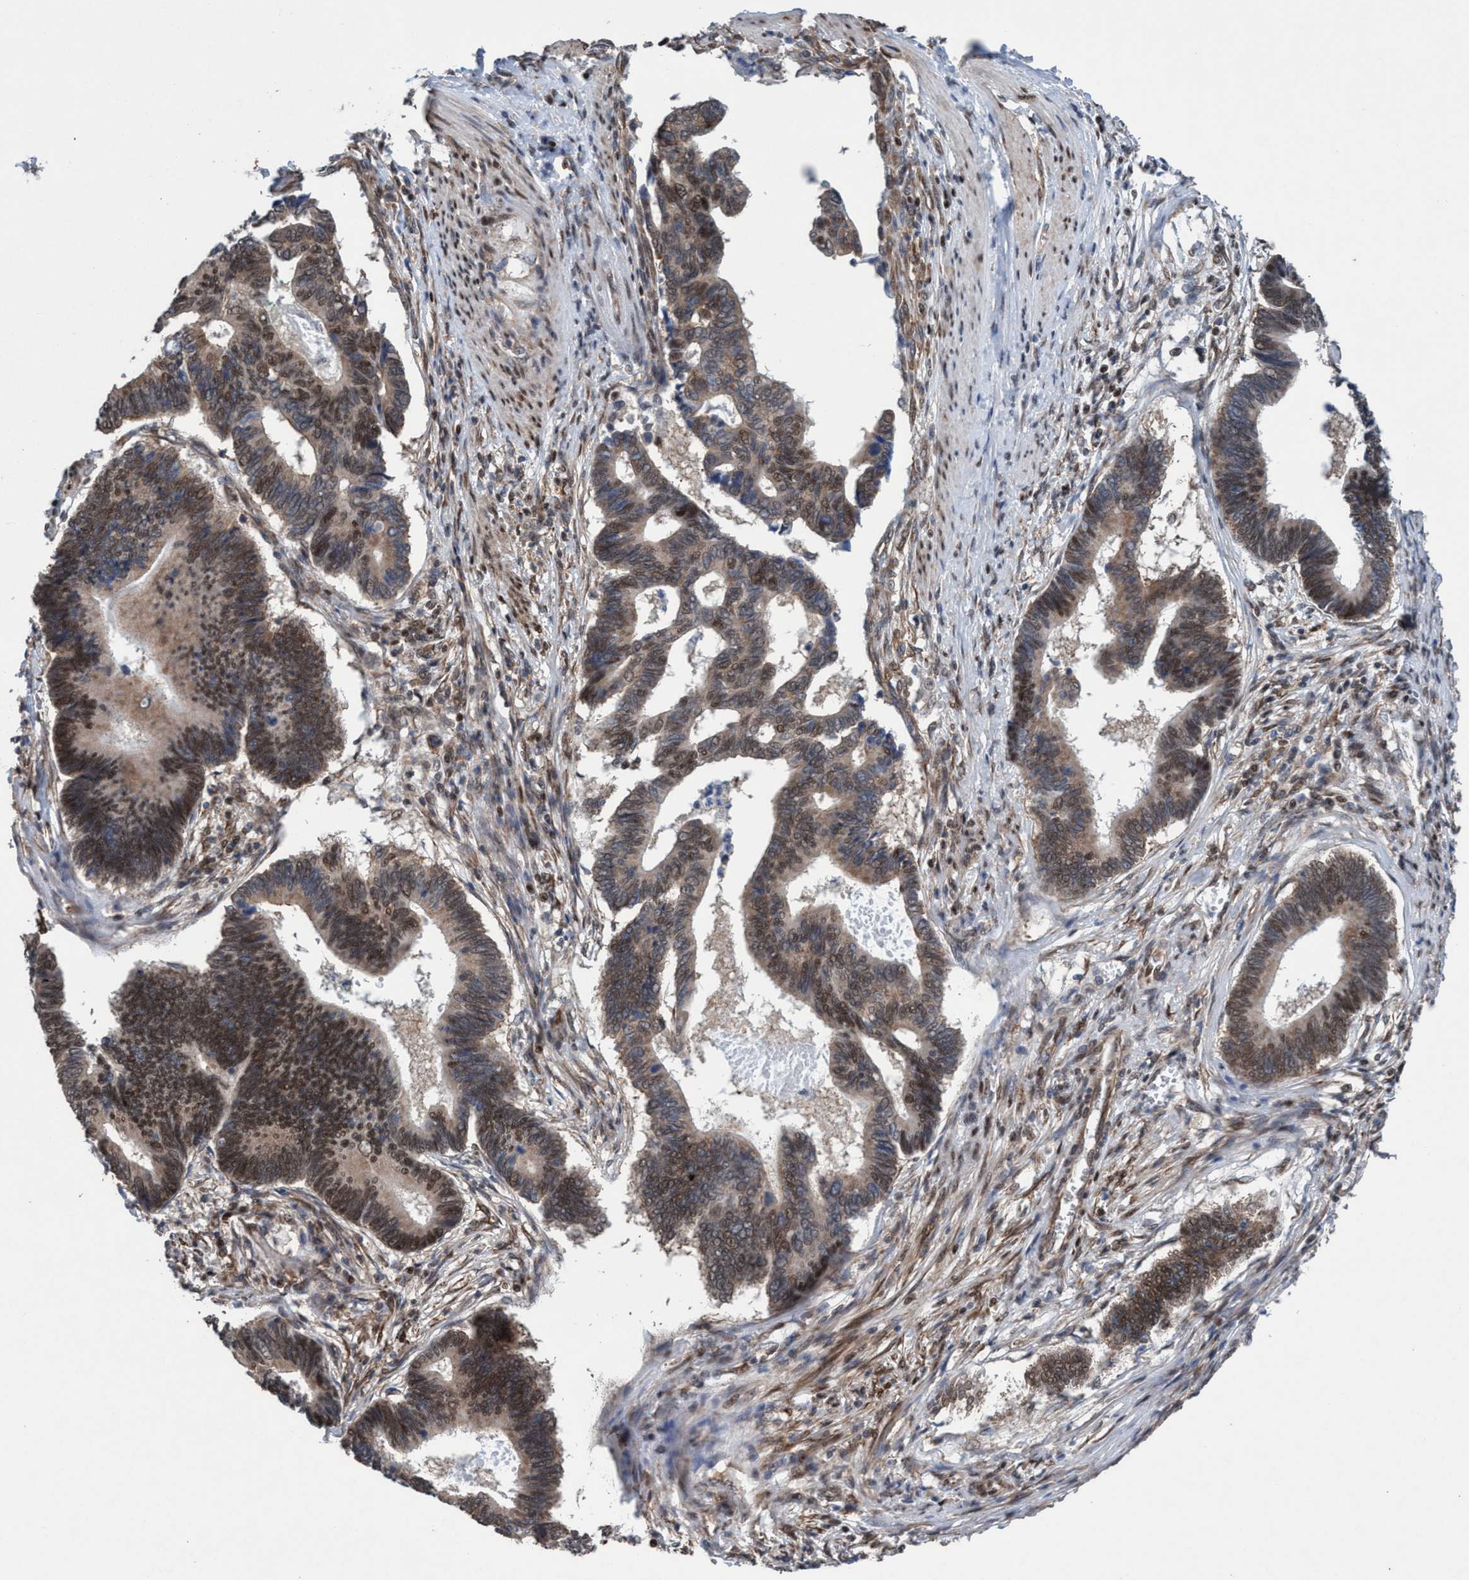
{"staining": {"intensity": "moderate", "quantity": ">75%", "location": "cytoplasmic/membranous,nuclear"}, "tissue": "pancreatic cancer", "cell_type": "Tumor cells", "image_type": "cancer", "snomed": [{"axis": "morphology", "description": "Adenocarcinoma, NOS"}, {"axis": "topography", "description": "Pancreas"}], "caption": "DAB (3,3'-diaminobenzidine) immunohistochemical staining of pancreatic adenocarcinoma demonstrates moderate cytoplasmic/membranous and nuclear protein staining in about >75% of tumor cells.", "gene": "METAP2", "patient": {"sex": "female", "age": 70}}